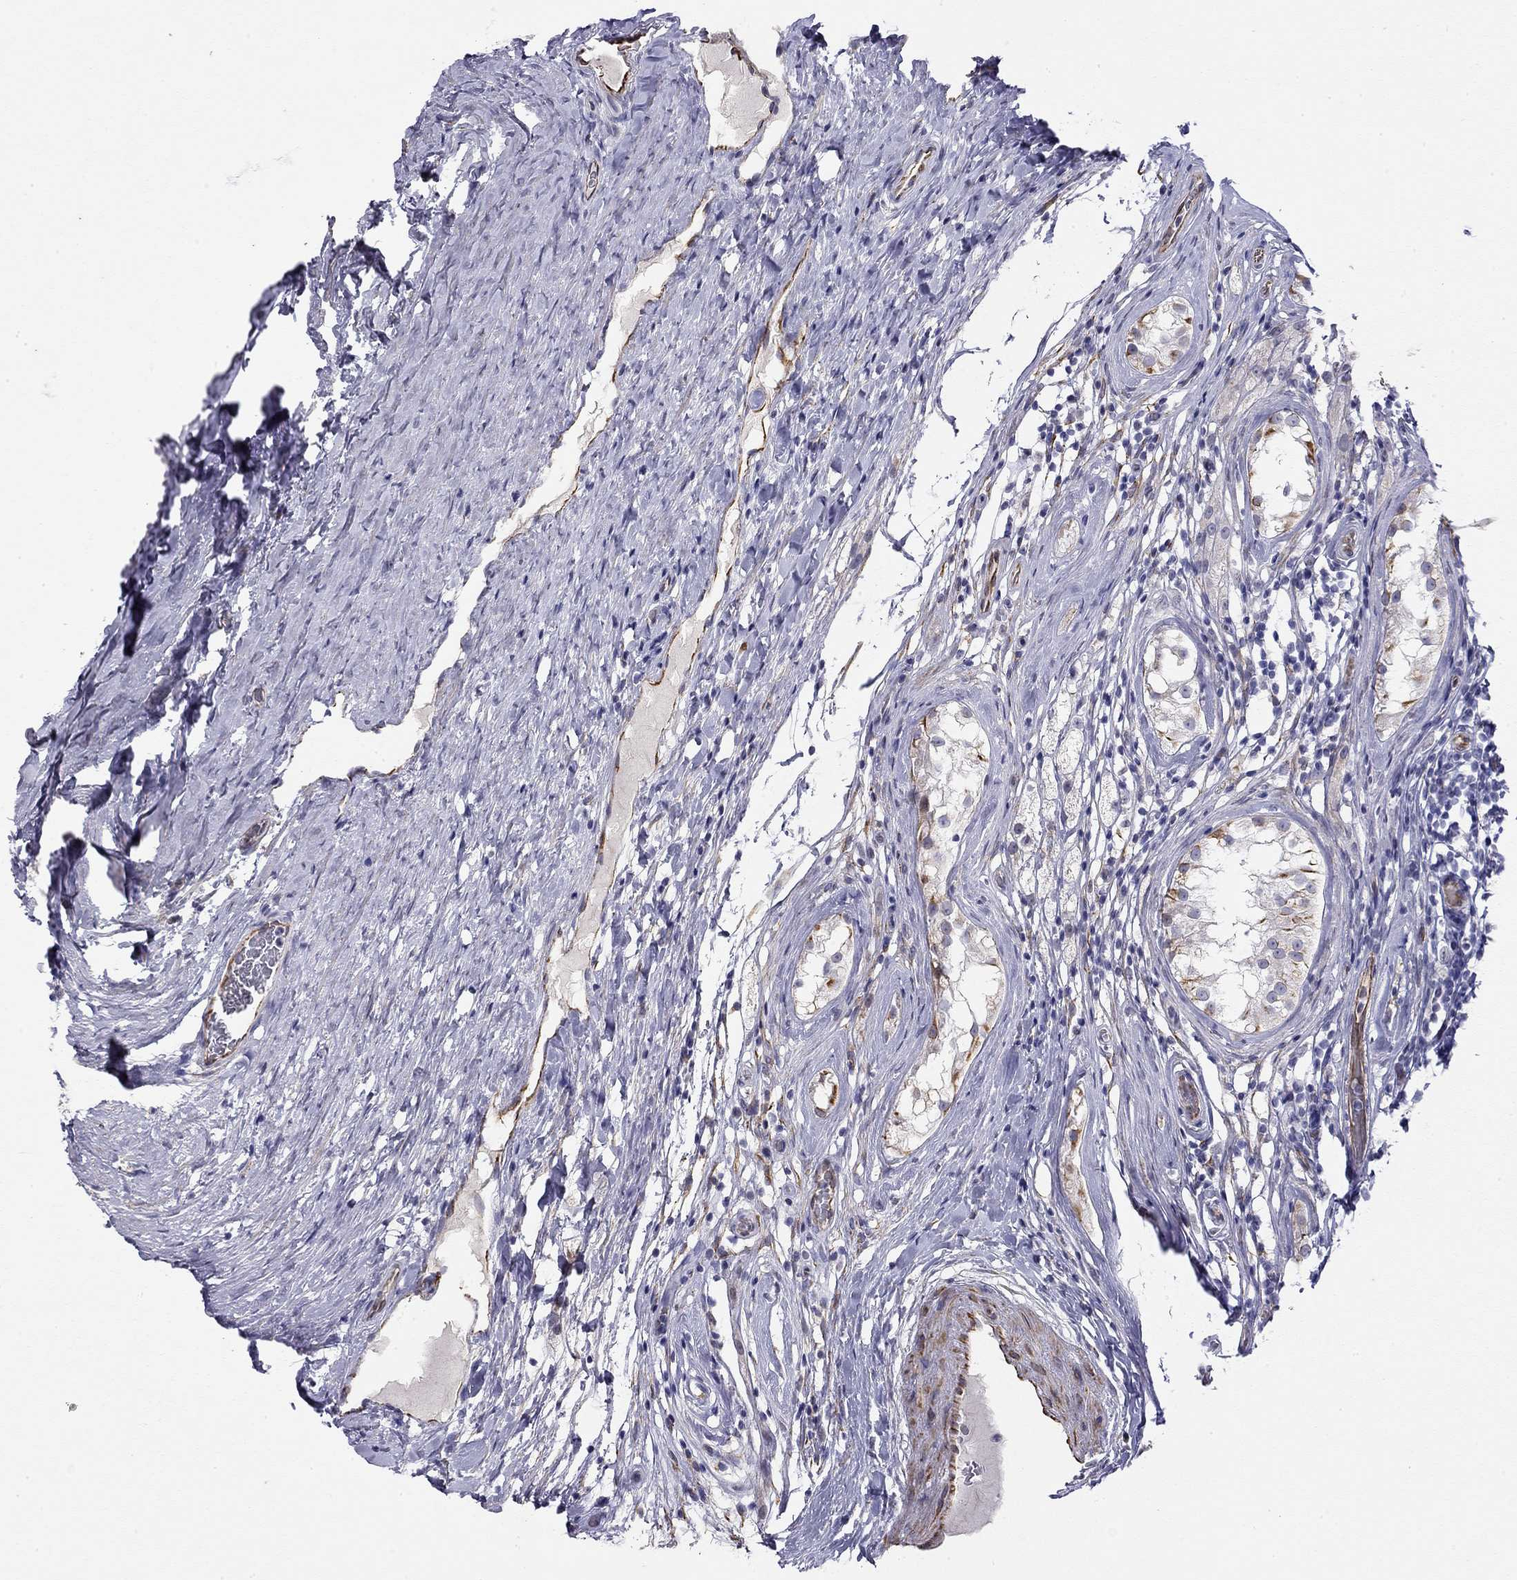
{"staining": {"intensity": "negative", "quantity": "none", "location": "none"}, "tissue": "testis cancer", "cell_type": "Tumor cells", "image_type": "cancer", "snomed": [{"axis": "morphology", "description": "Seminoma, NOS"}, {"axis": "morphology", "description": "Carcinoma, Embryonal, NOS"}, {"axis": "topography", "description": "Testis"}], "caption": "Immunohistochemistry photomicrograph of neoplastic tissue: human seminoma (testis) stained with DAB (3,3'-diaminobenzidine) demonstrates no significant protein positivity in tumor cells. The staining was performed using DAB (3,3'-diaminobenzidine) to visualize the protein expression in brown, while the nuclei were stained in blue with hematoxylin (Magnification: 20x).", "gene": "RTL1", "patient": {"sex": "male", "age": 41}}